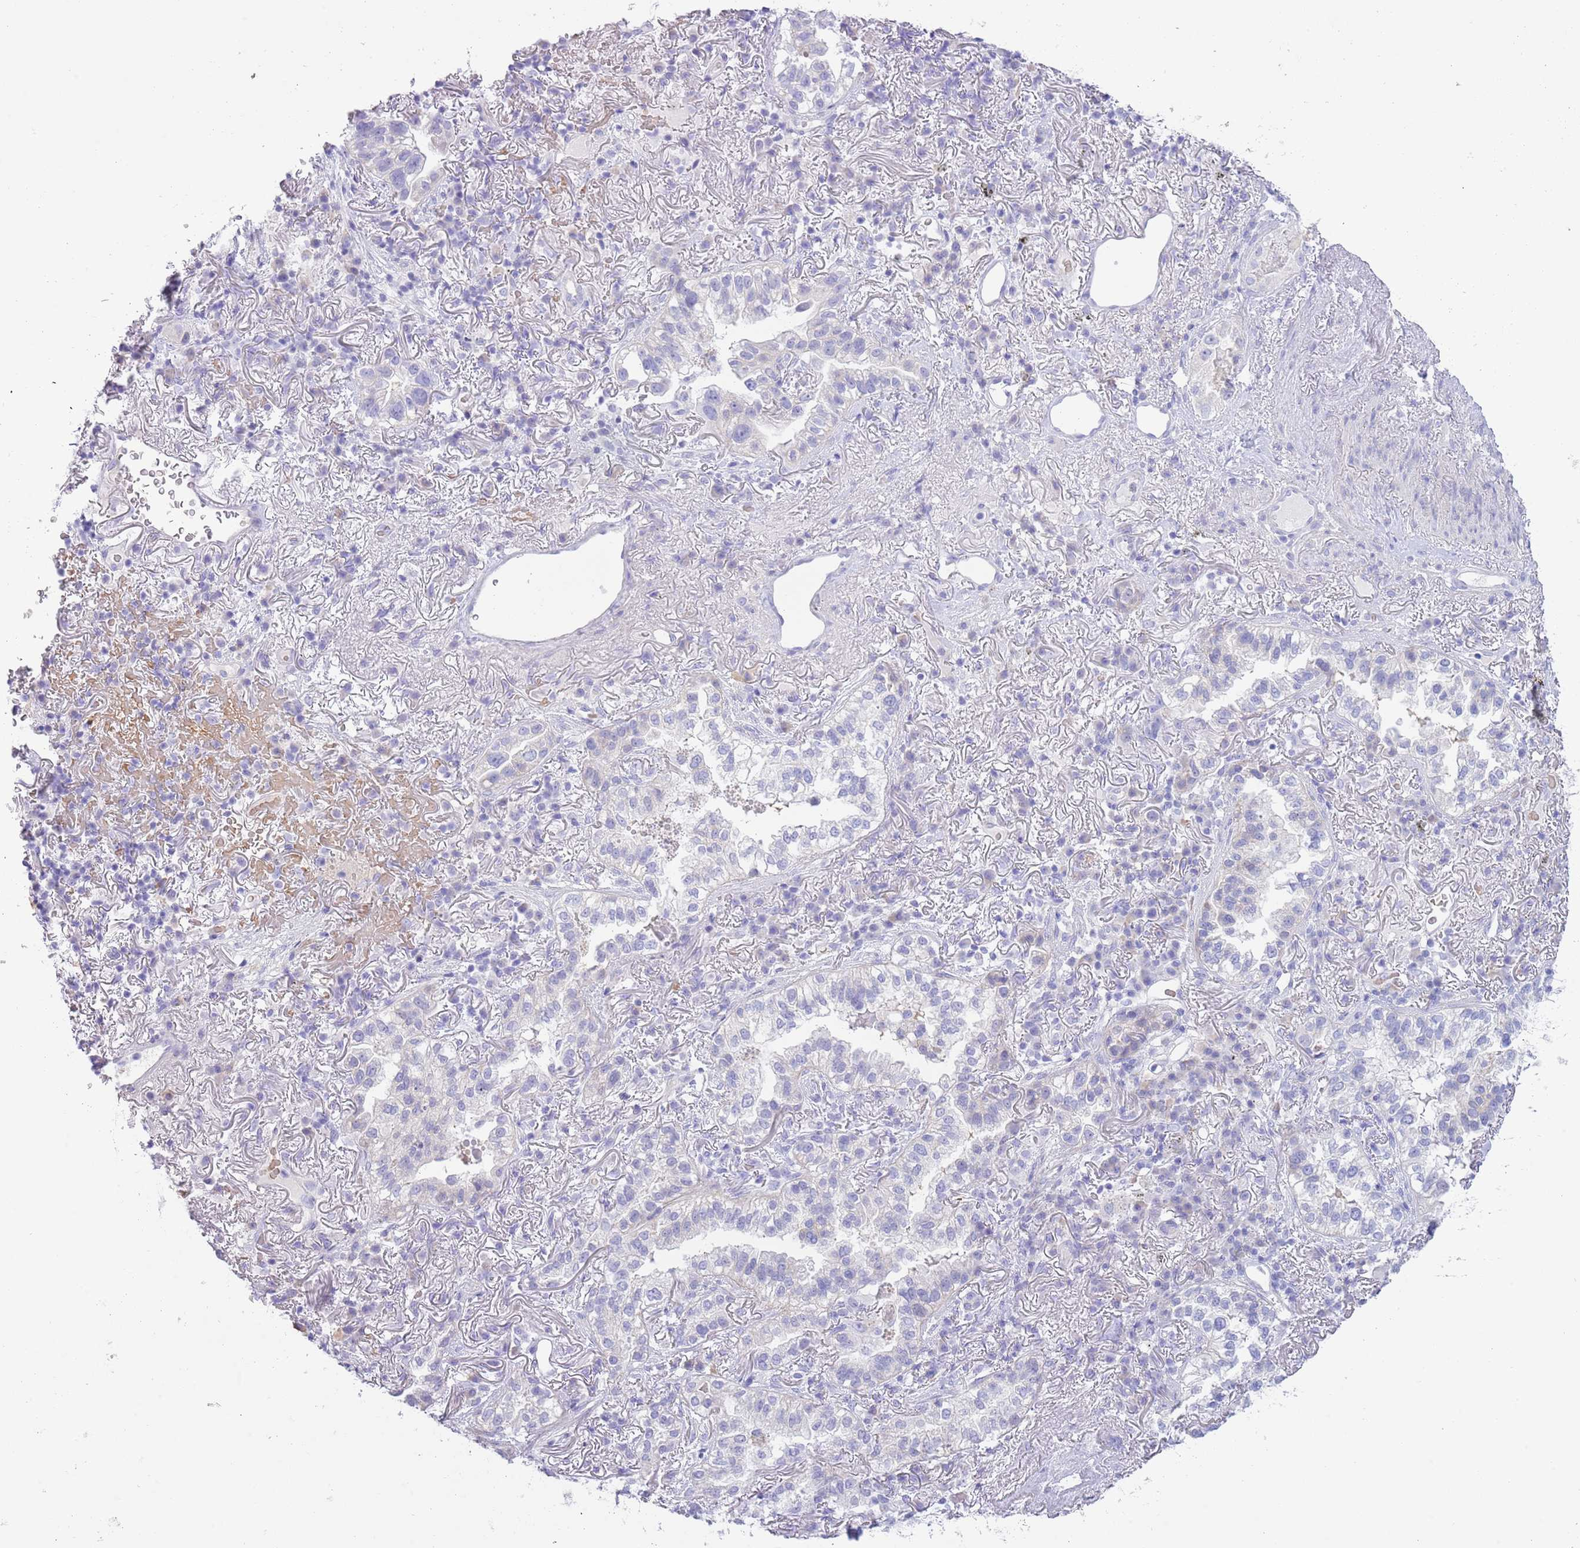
{"staining": {"intensity": "negative", "quantity": "none", "location": "none"}, "tissue": "lung cancer", "cell_type": "Tumor cells", "image_type": "cancer", "snomed": [{"axis": "morphology", "description": "Adenocarcinoma, NOS"}, {"axis": "topography", "description": "Lung"}], "caption": "This is a micrograph of immunohistochemistry staining of lung adenocarcinoma, which shows no positivity in tumor cells. Brightfield microscopy of immunohistochemistry stained with DAB (brown) and hematoxylin (blue), captured at high magnification.", "gene": "ACR", "patient": {"sex": "female", "age": 69}}